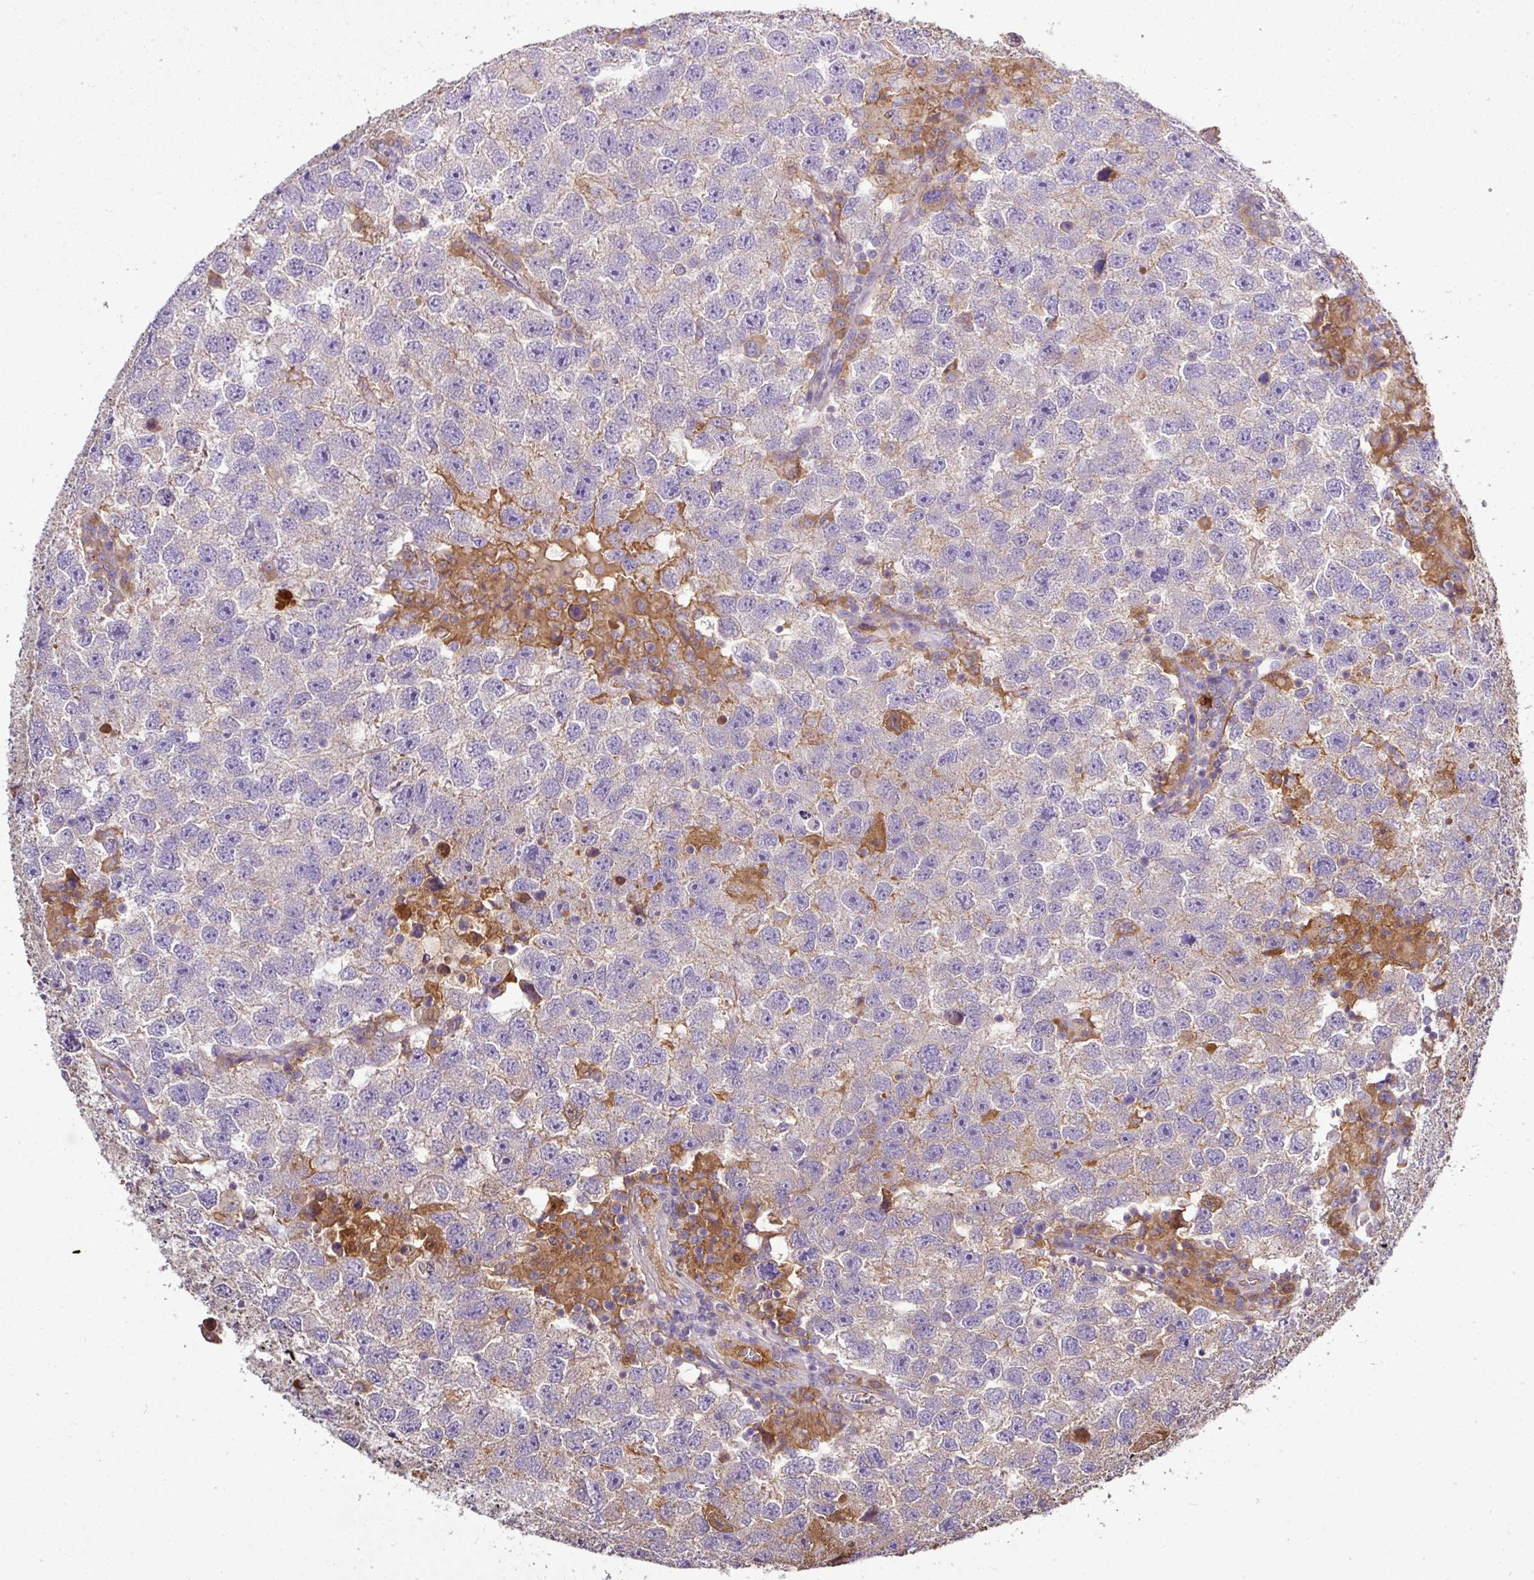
{"staining": {"intensity": "weak", "quantity": "<25%", "location": "cytoplasmic/membranous"}, "tissue": "testis cancer", "cell_type": "Tumor cells", "image_type": "cancer", "snomed": [{"axis": "morphology", "description": "Seminoma, NOS"}, {"axis": "topography", "description": "Testis"}], "caption": "High magnification brightfield microscopy of testis cancer (seminoma) stained with DAB (brown) and counterstained with hematoxylin (blue): tumor cells show no significant staining.", "gene": "CAB39L", "patient": {"sex": "male", "age": 26}}